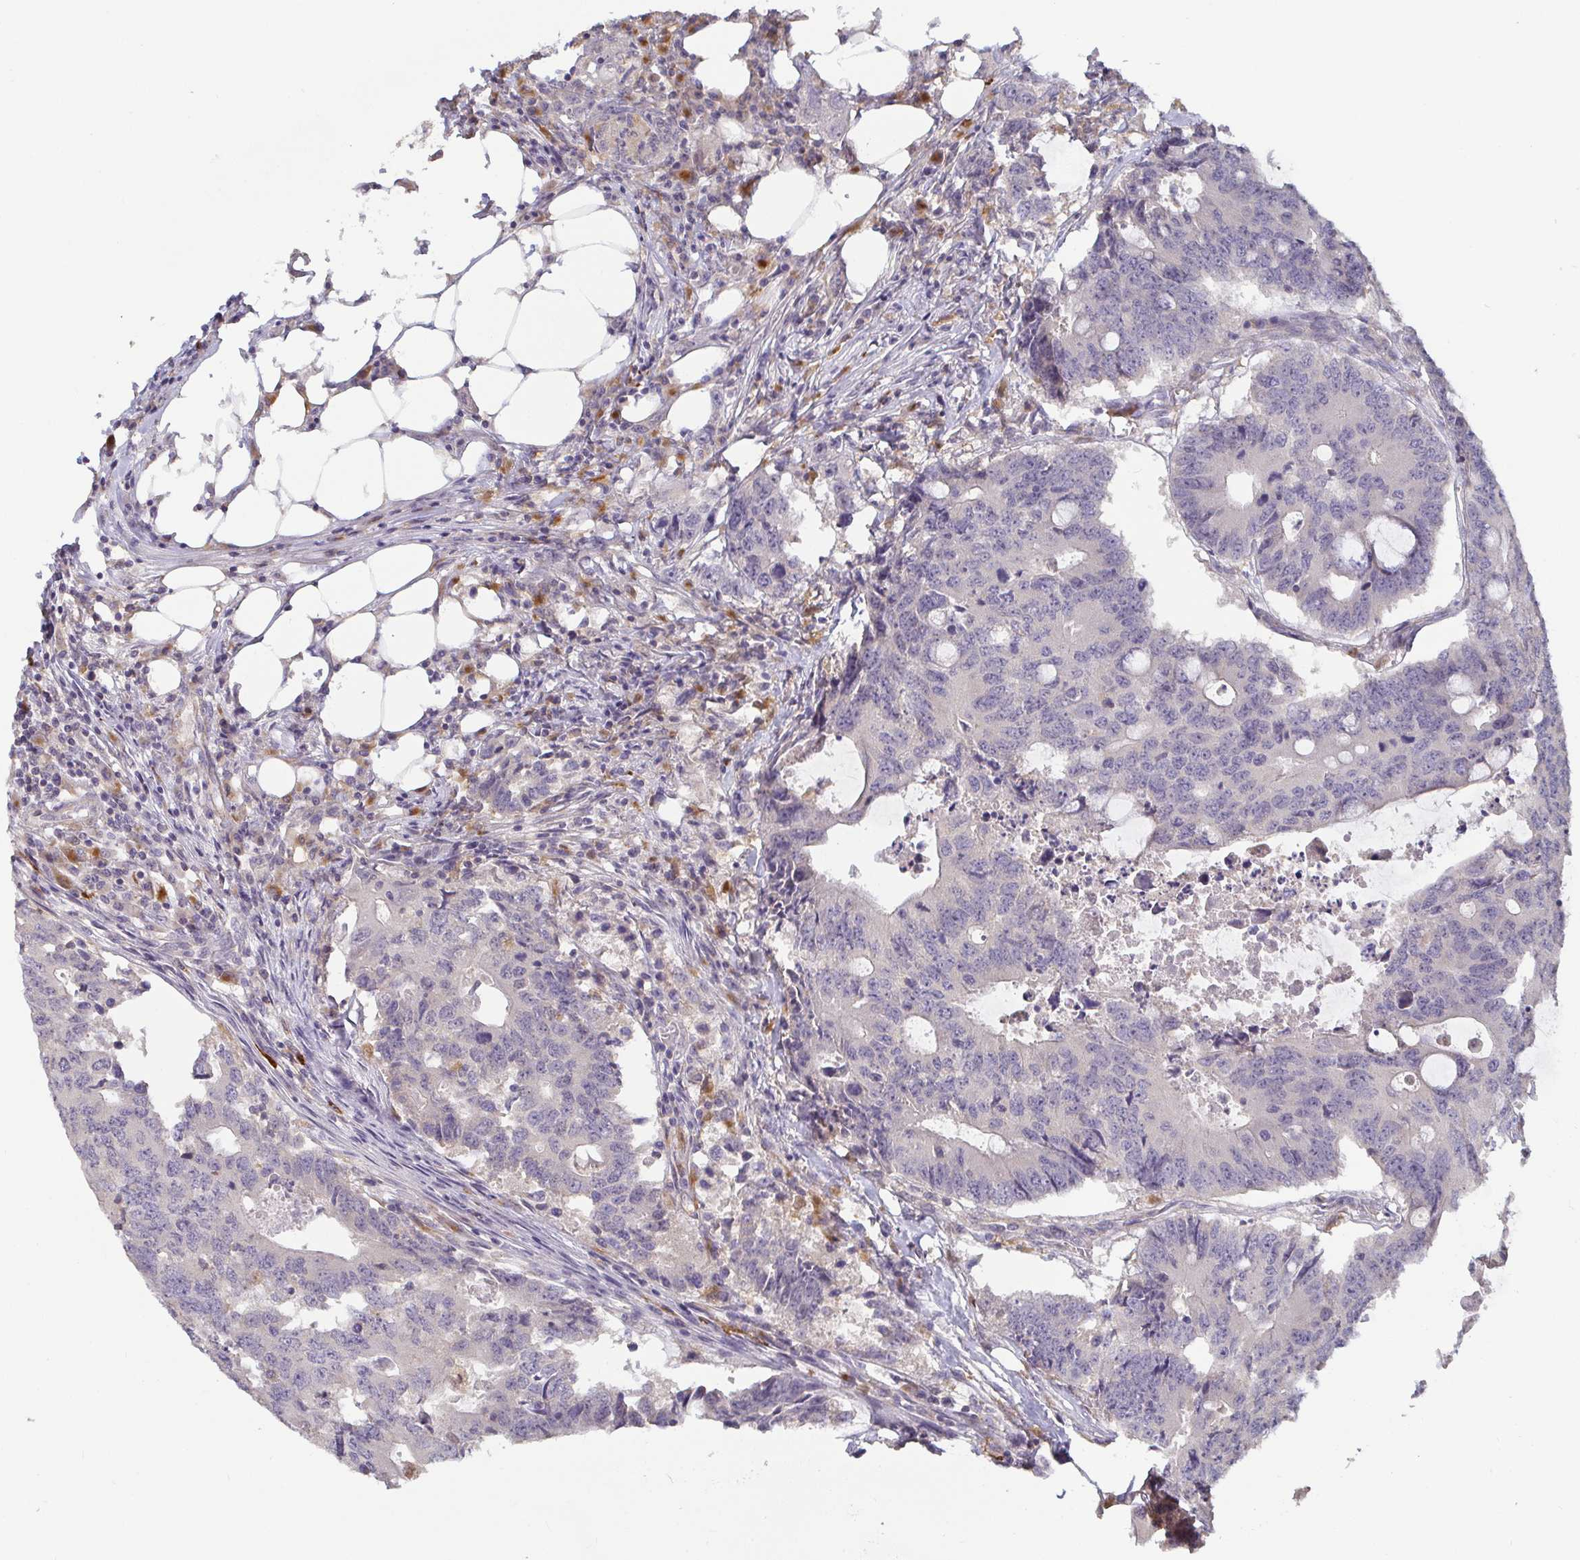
{"staining": {"intensity": "negative", "quantity": "none", "location": "none"}, "tissue": "colorectal cancer", "cell_type": "Tumor cells", "image_type": "cancer", "snomed": [{"axis": "morphology", "description": "Adenocarcinoma, NOS"}, {"axis": "topography", "description": "Colon"}], "caption": "Immunohistochemical staining of colorectal cancer displays no significant staining in tumor cells. Brightfield microscopy of IHC stained with DAB (brown) and hematoxylin (blue), captured at high magnification.", "gene": "CDH18", "patient": {"sex": "male", "age": 71}}